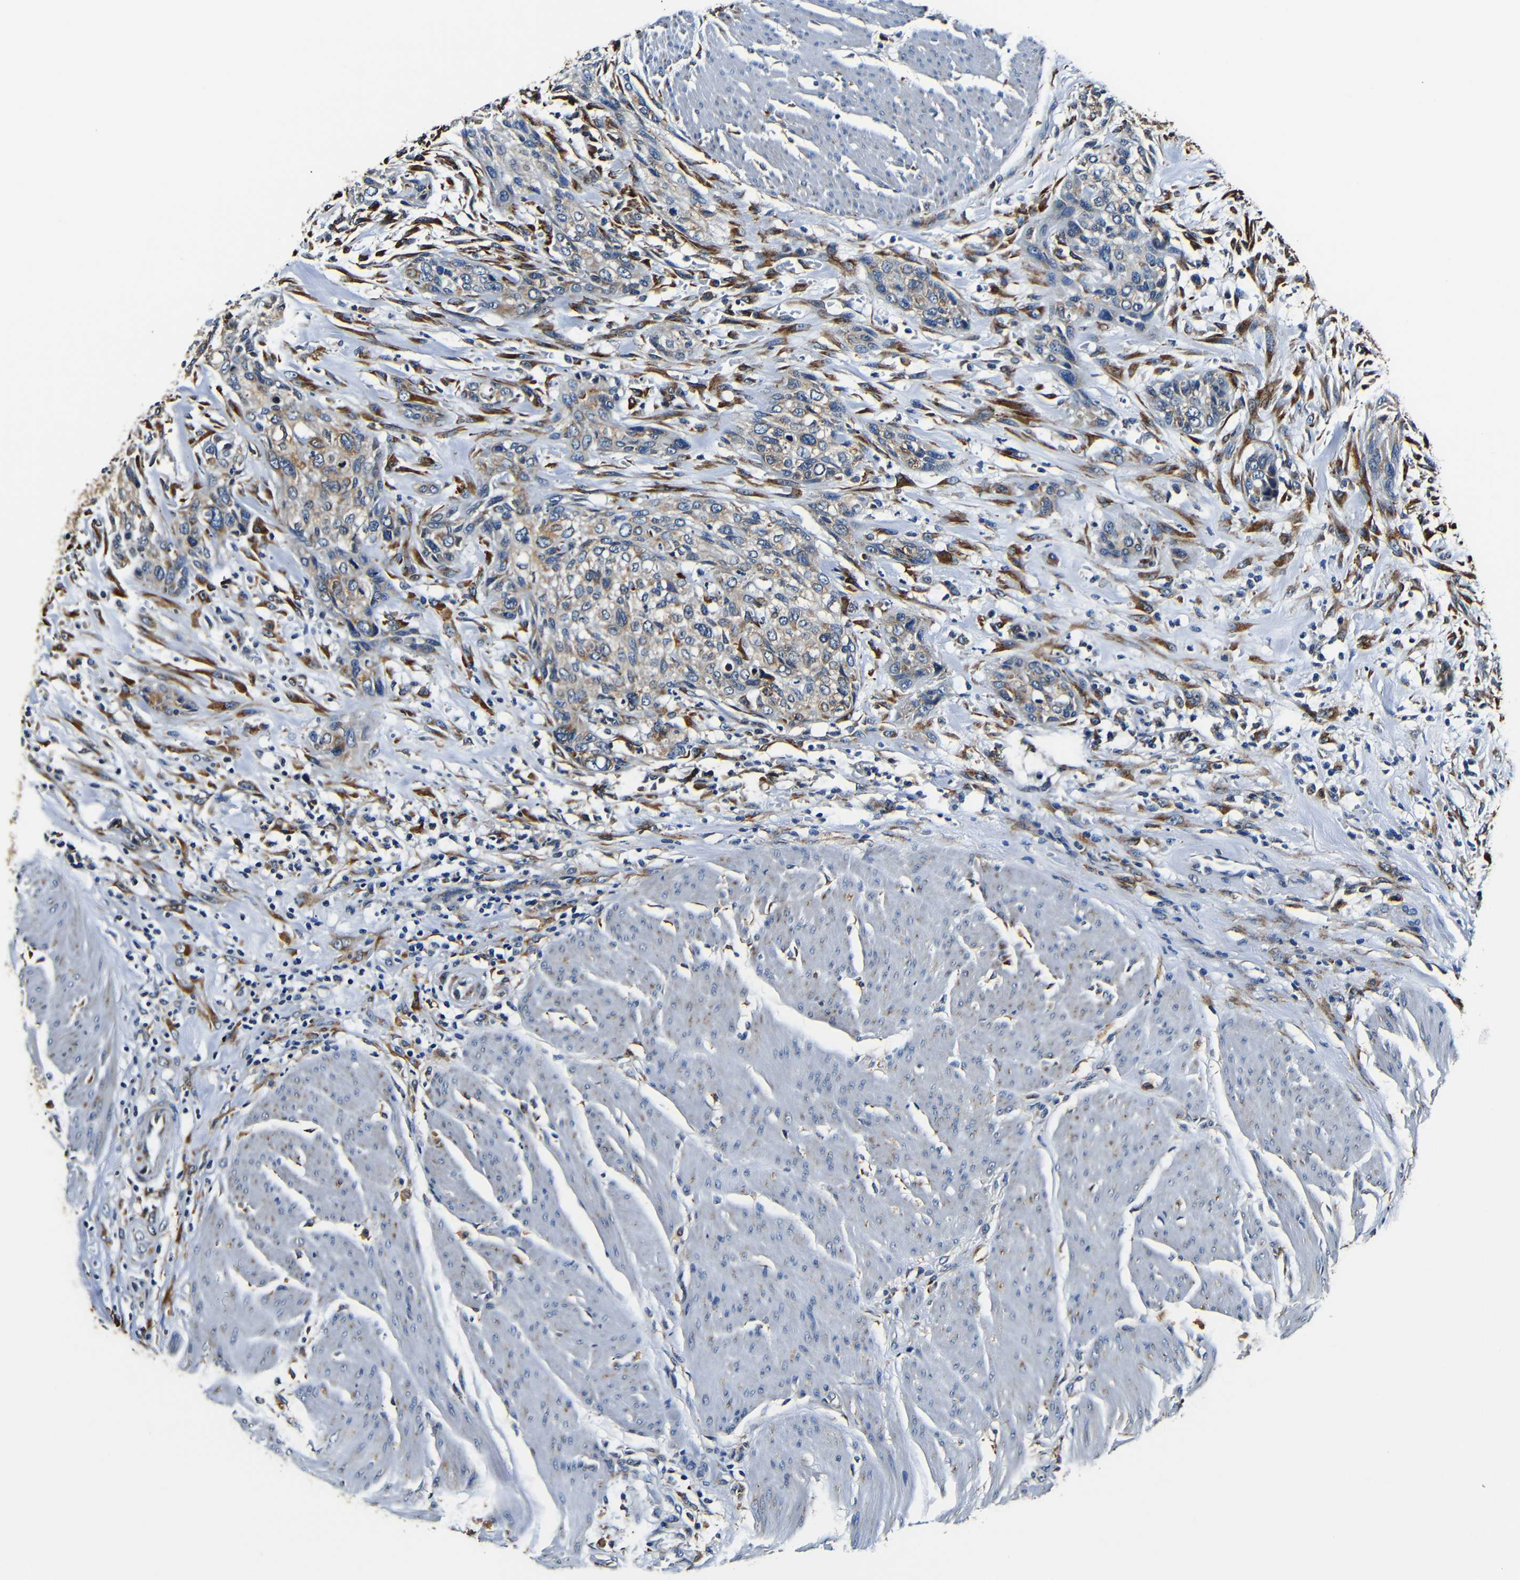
{"staining": {"intensity": "weak", "quantity": ">75%", "location": "cytoplasmic/membranous"}, "tissue": "urothelial cancer", "cell_type": "Tumor cells", "image_type": "cancer", "snomed": [{"axis": "morphology", "description": "Urothelial carcinoma, High grade"}, {"axis": "topography", "description": "Urinary bladder"}], "caption": "This micrograph exhibits urothelial cancer stained with immunohistochemistry to label a protein in brown. The cytoplasmic/membranous of tumor cells show weak positivity for the protein. Nuclei are counter-stained blue.", "gene": "RRBP1", "patient": {"sex": "male", "age": 35}}